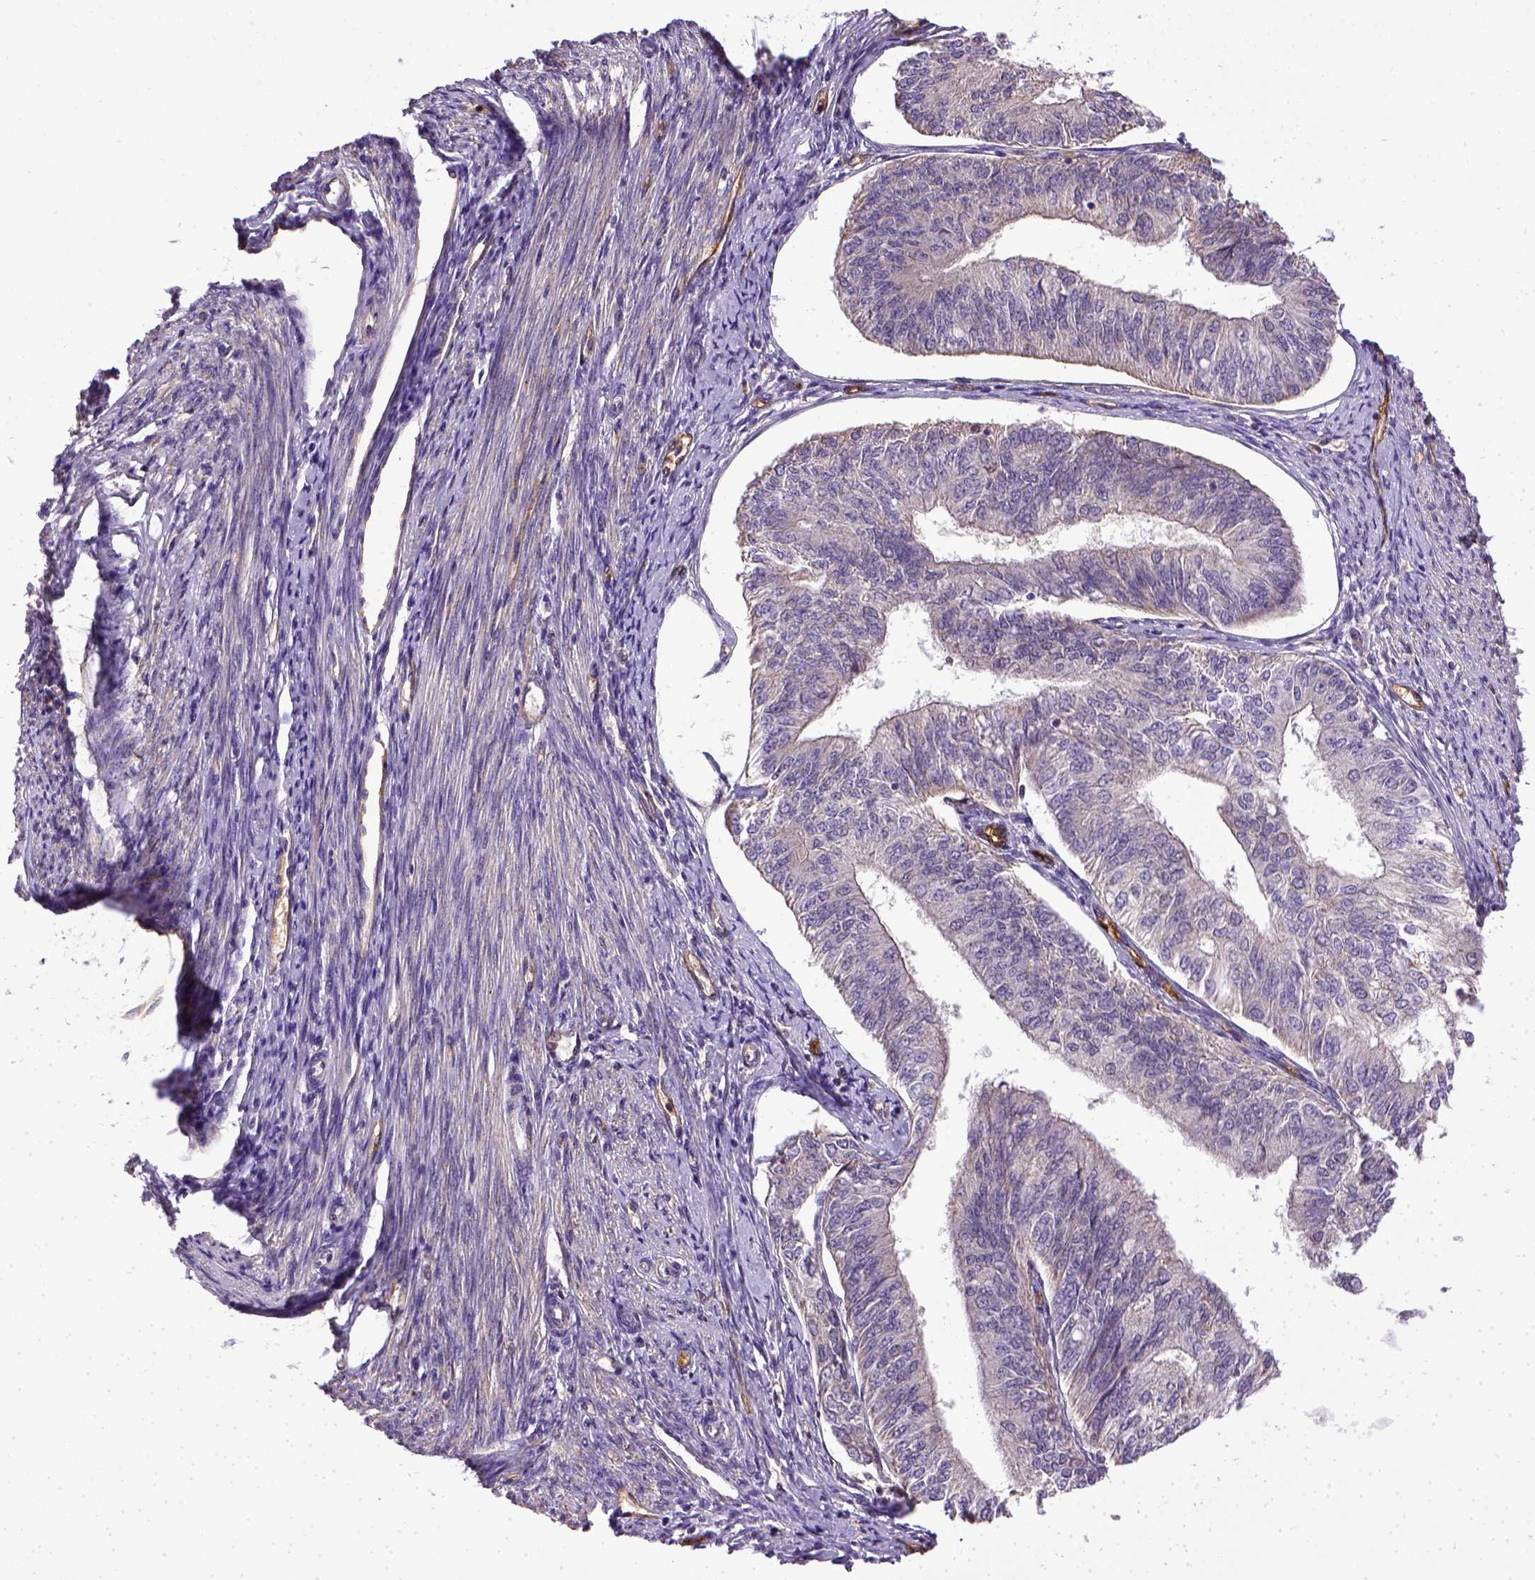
{"staining": {"intensity": "negative", "quantity": "none", "location": "none"}, "tissue": "endometrial cancer", "cell_type": "Tumor cells", "image_type": "cancer", "snomed": [{"axis": "morphology", "description": "Adenocarcinoma, NOS"}, {"axis": "topography", "description": "Endometrium"}], "caption": "This image is of endometrial cancer (adenocarcinoma) stained with immunohistochemistry (IHC) to label a protein in brown with the nuclei are counter-stained blue. There is no positivity in tumor cells.", "gene": "ENG", "patient": {"sex": "female", "age": 58}}